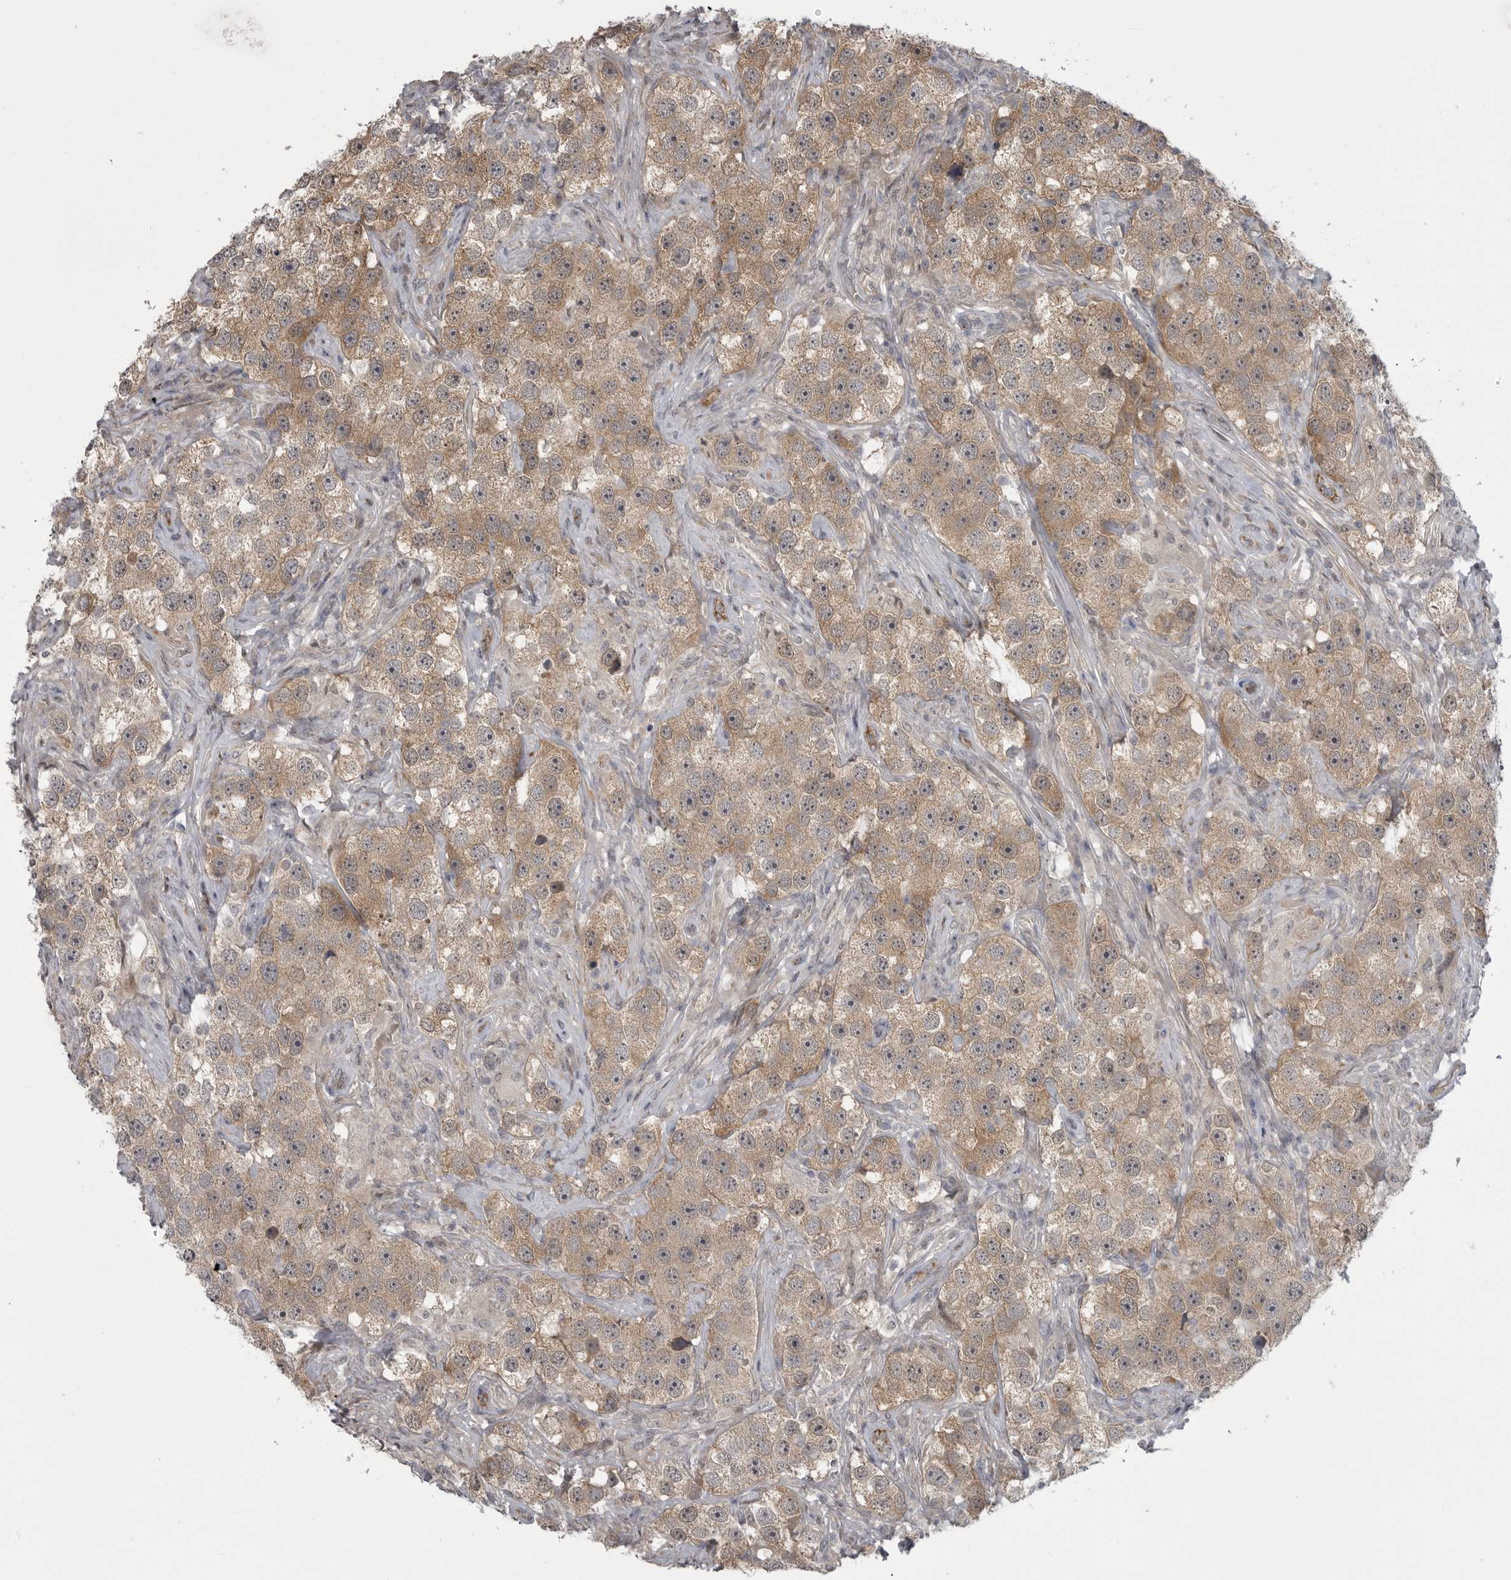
{"staining": {"intensity": "weak", "quantity": ">75%", "location": "cytoplasmic/membranous"}, "tissue": "testis cancer", "cell_type": "Tumor cells", "image_type": "cancer", "snomed": [{"axis": "morphology", "description": "Seminoma, NOS"}, {"axis": "topography", "description": "Testis"}], "caption": "This is an image of immunohistochemistry (IHC) staining of testis seminoma, which shows weak expression in the cytoplasmic/membranous of tumor cells.", "gene": "PPP1R9A", "patient": {"sex": "male", "age": 49}}